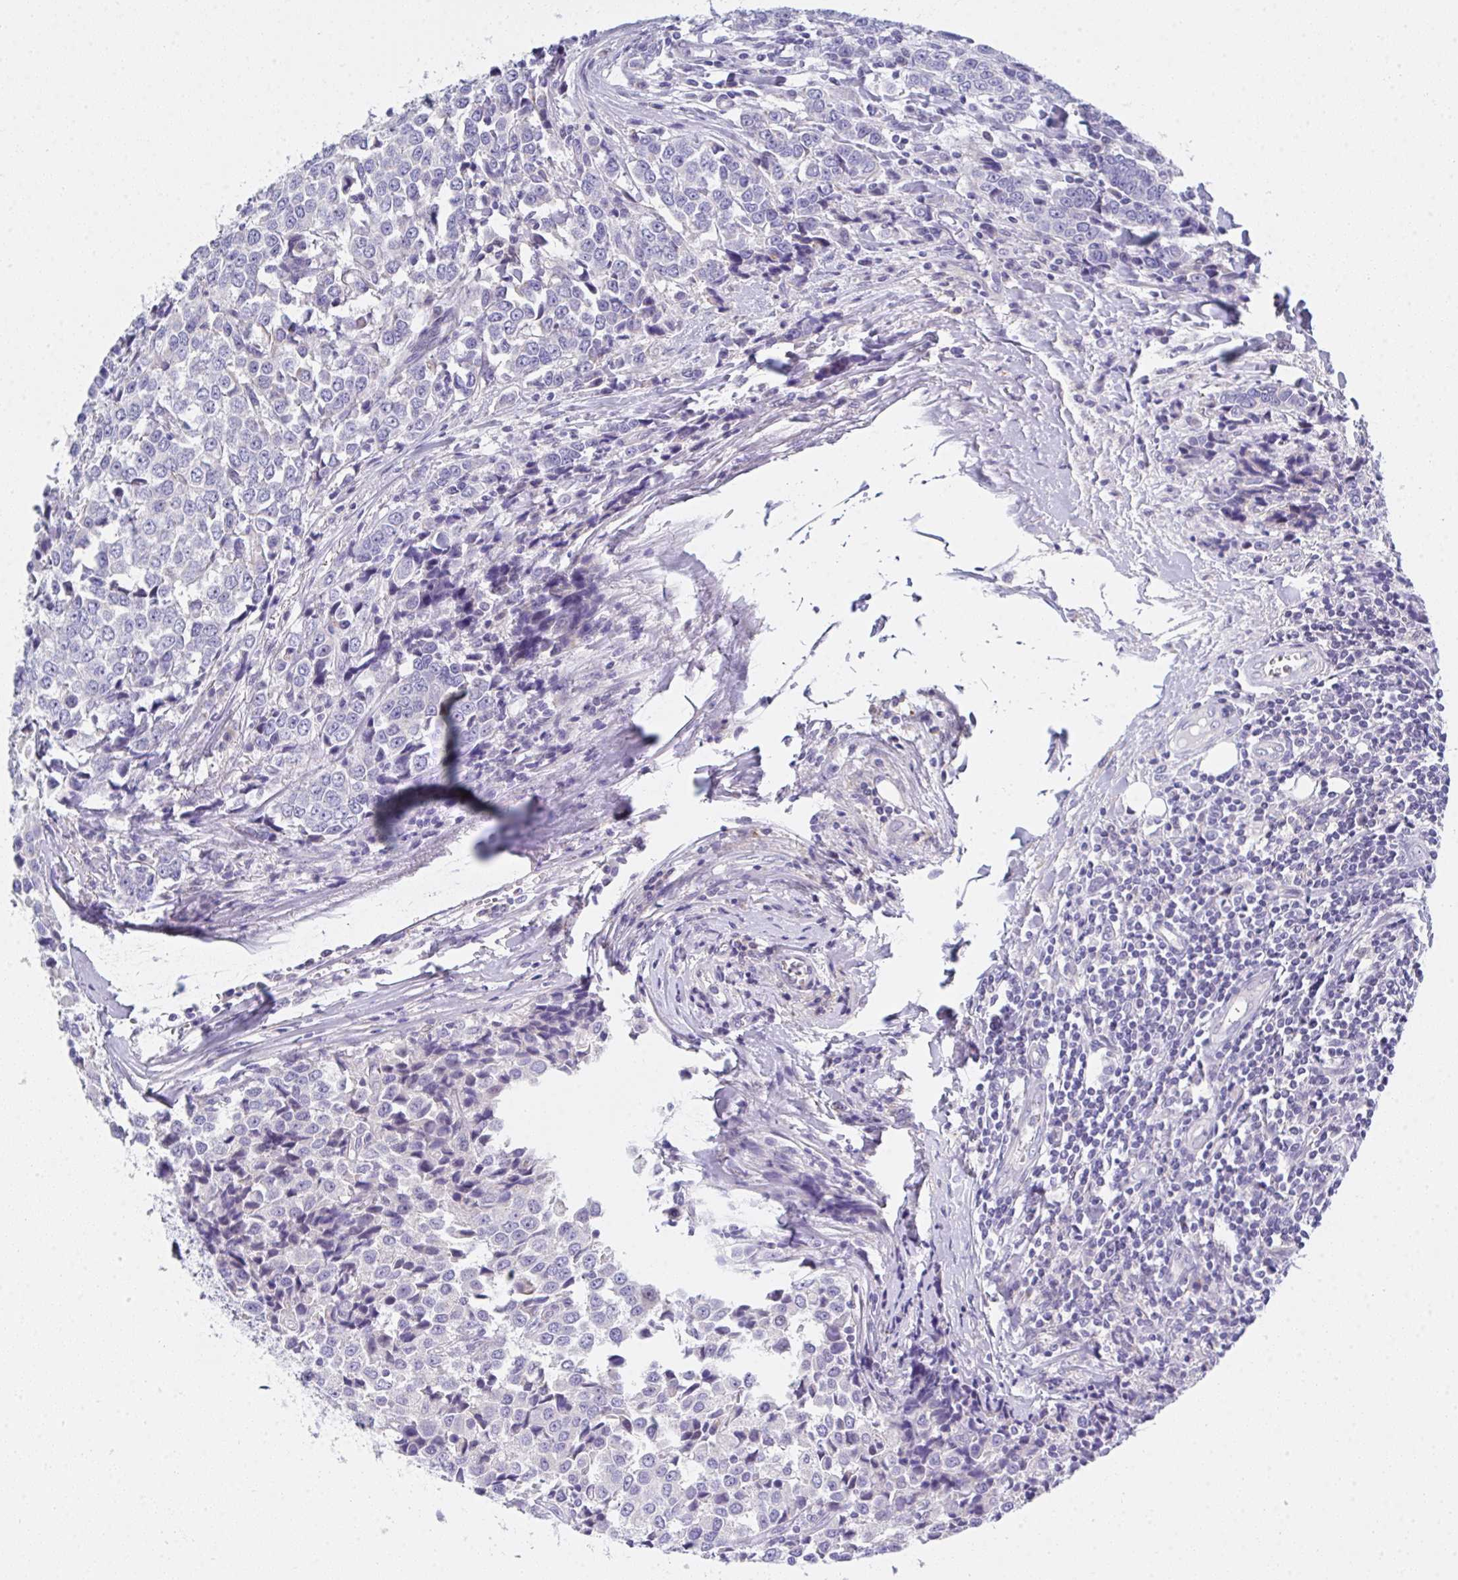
{"staining": {"intensity": "negative", "quantity": "none", "location": "none"}, "tissue": "breast cancer", "cell_type": "Tumor cells", "image_type": "cancer", "snomed": [{"axis": "morphology", "description": "Duct carcinoma"}, {"axis": "topography", "description": "Breast"}], "caption": "The photomicrograph displays no staining of tumor cells in breast cancer (invasive ductal carcinoma).", "gene": "FBXO47", "patient": {"sex": "female", "age": 80}}